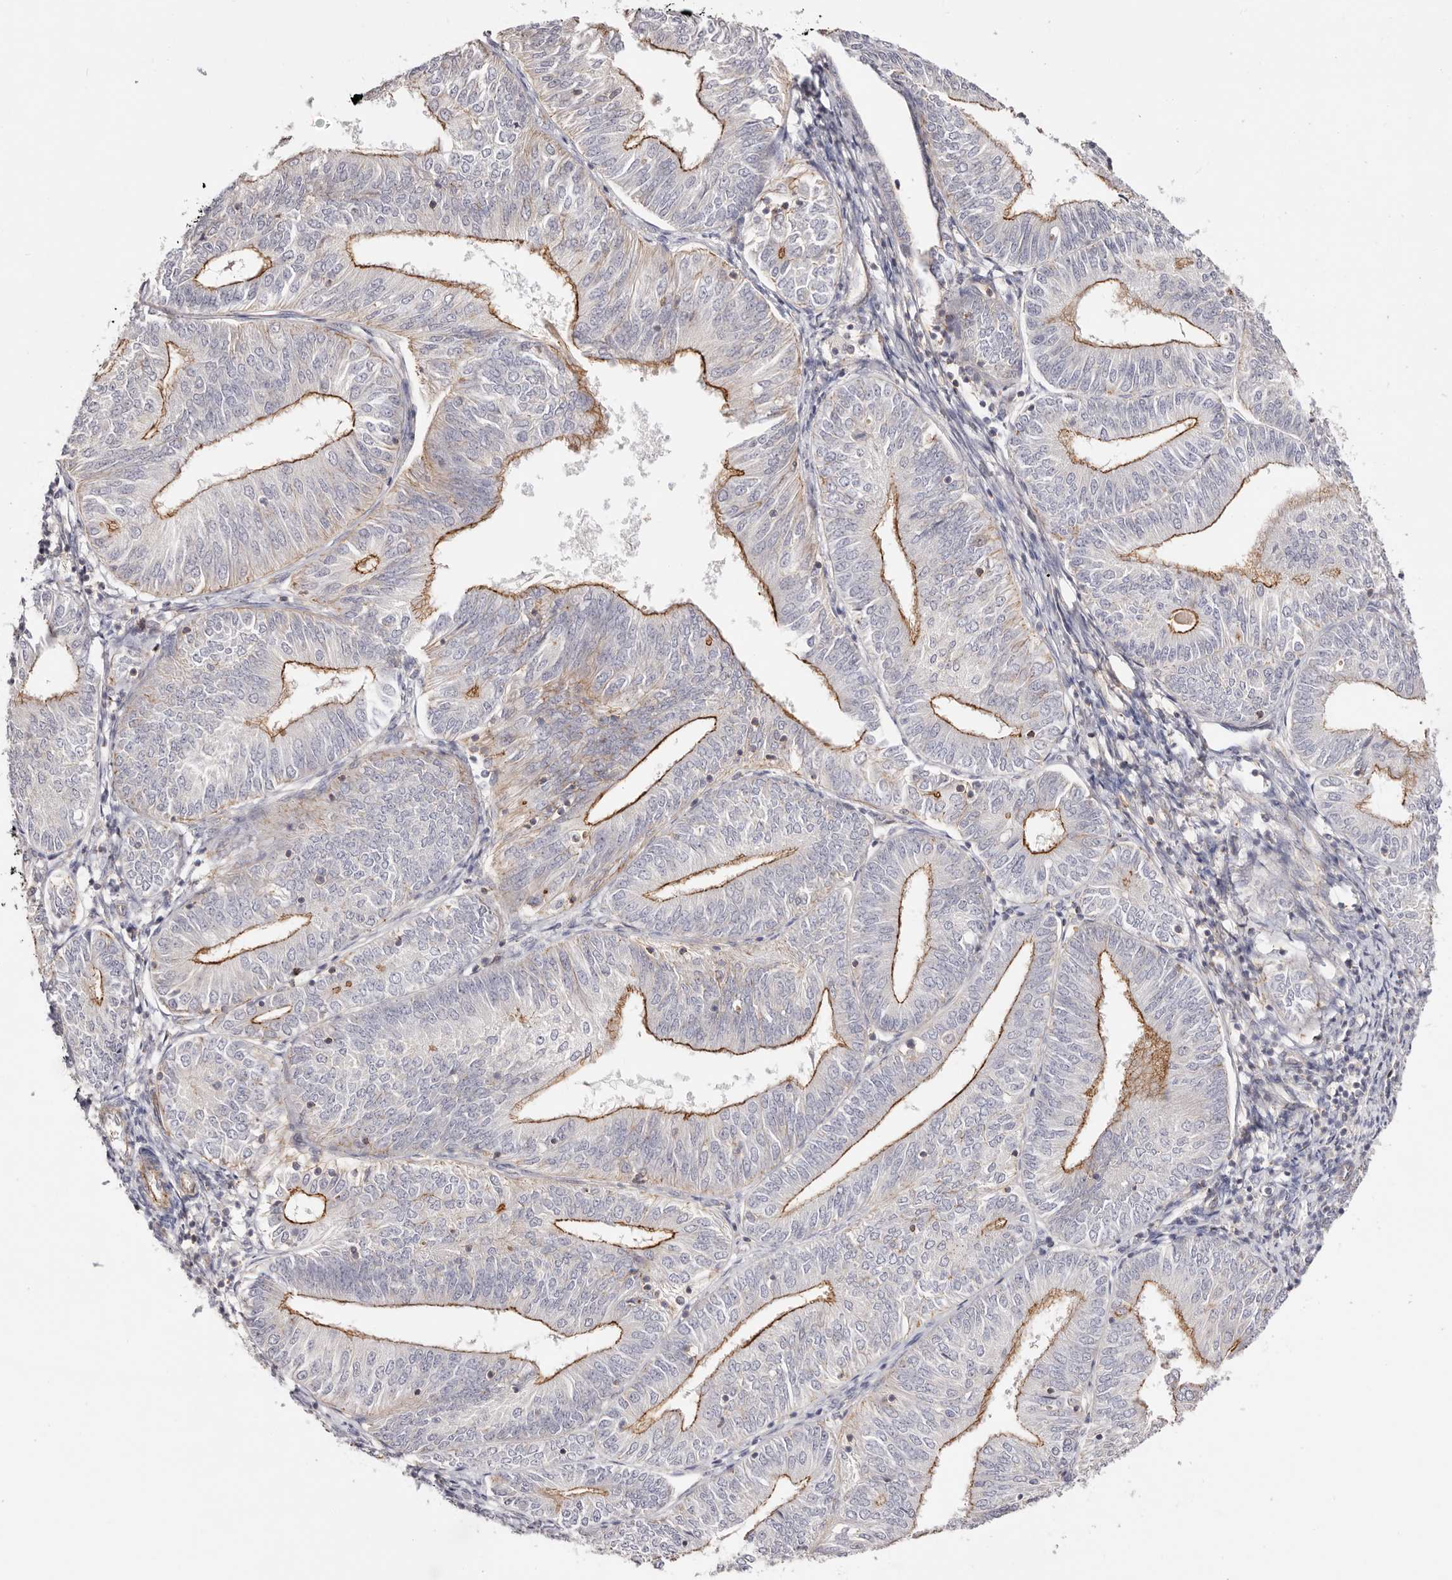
{"staining": {"intensity": "strong", "quantity": "<25%", "location": "cytoplasmic/membranous"}, "tissue": "endometrial cancer", "cell_type": "Tumor cells", "image_type": "cancer", "snomed": [{"axis": "morphology", "description": "Adenocarcinoma, NOS"}, {"axis": "topography", "description": "Endometrium"}], "caption": "Immunohistochemical staining of endometrial cancer (adenocarcinoma) exhibits strong cytoplasmic/membranous protein positivity in about <25% of tumor cells. Nuclei are stained in blue.", "gene": "SLC35B2", "patient": {"sex": "female", "age": 58}}